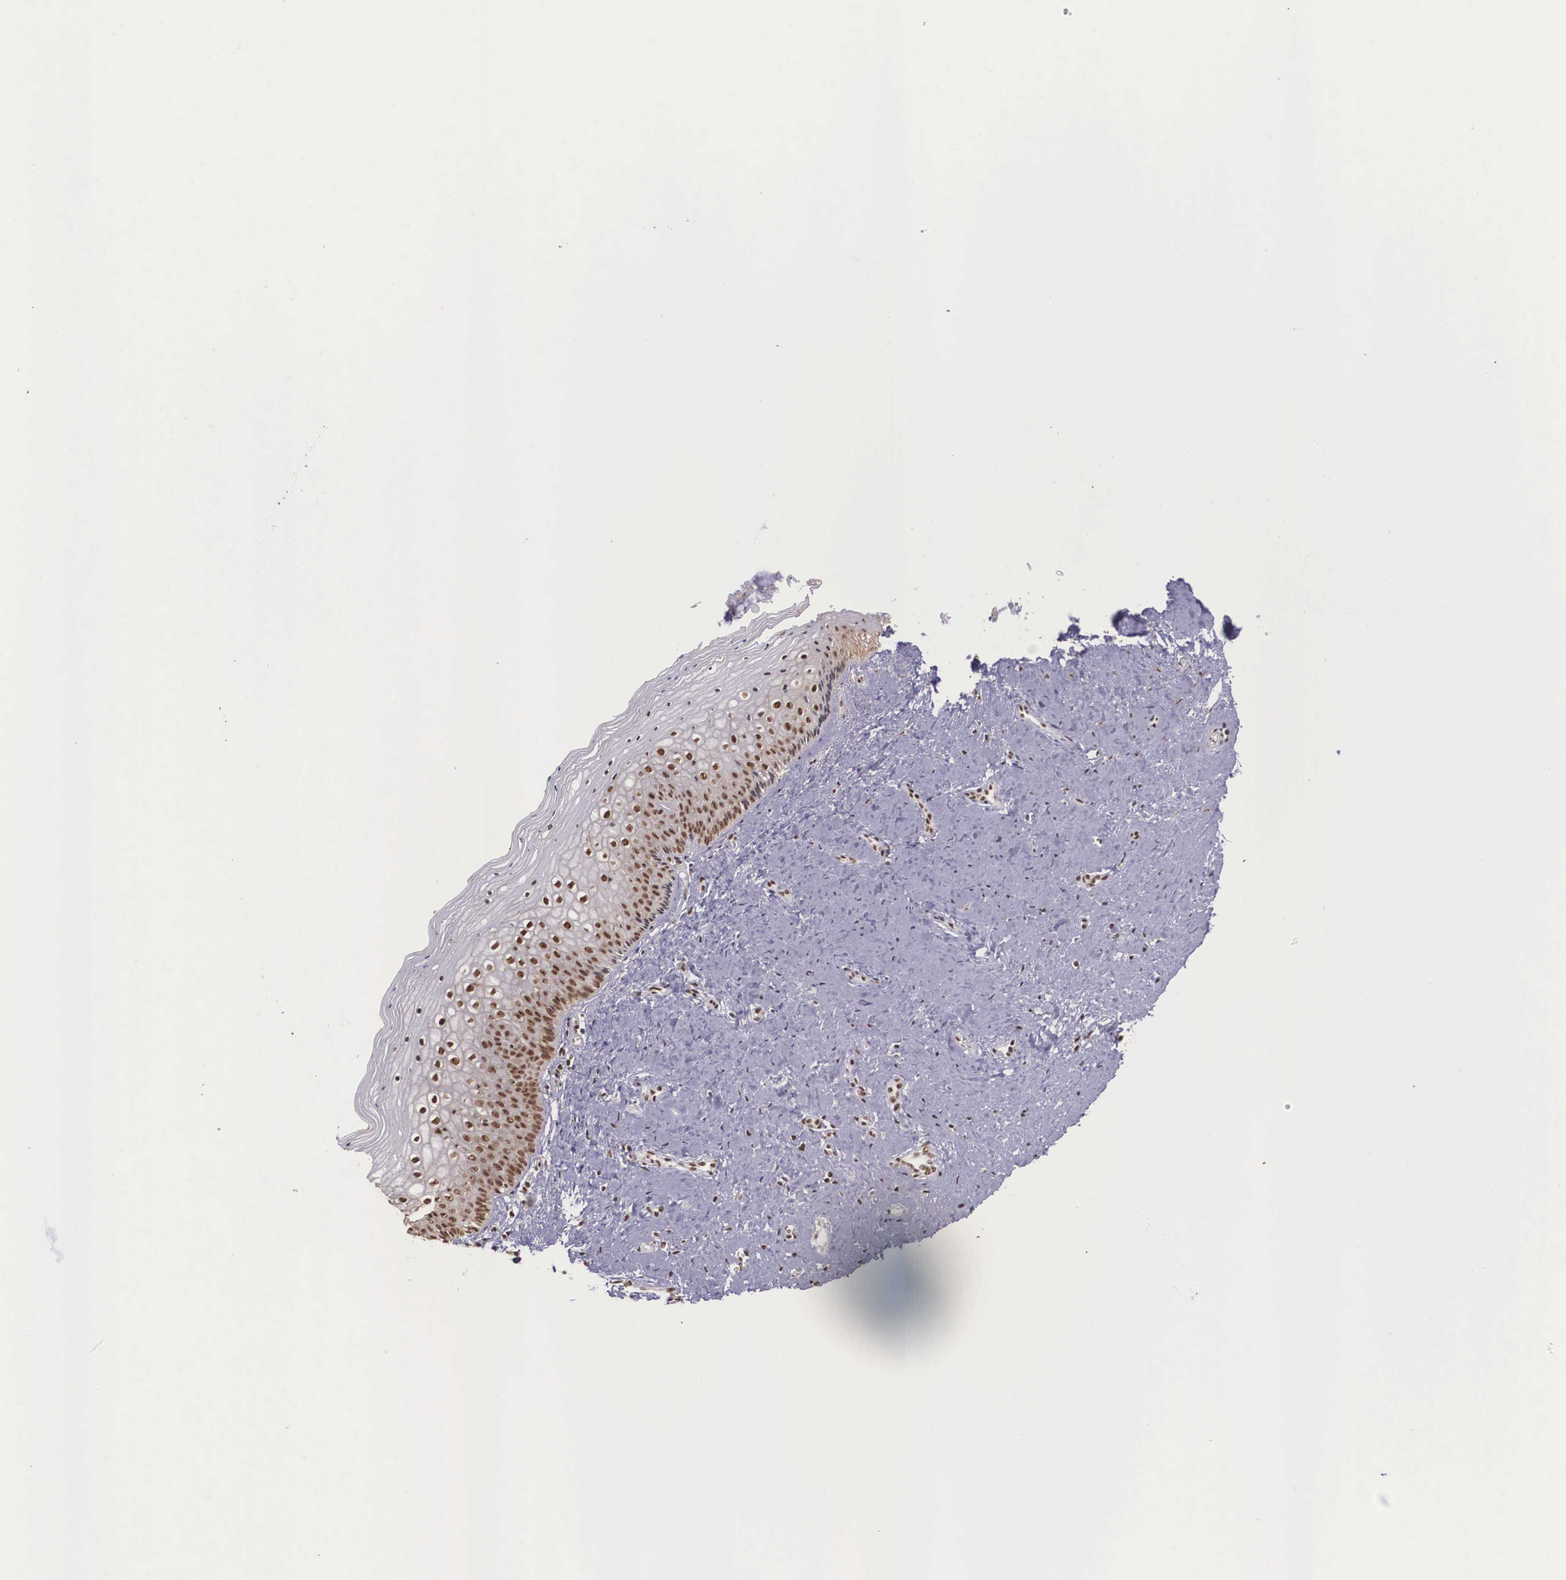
{"staining": {"intensity": "moderate", "quantity": ">75%", "location": "nuclear"}, "tissue": "vagina", "cell_type": "Squamous epithelial cells", "image_type": "normal", "snomed": [{"axis": "morphology", "description": "Normal tissue, NOS"}, {"axis": "topography", "description": "Vagina"}], "caption": "Immunohistochemistry (IHC) photomicrograph of benign vagina stained for a protein (brown), which demonstrates medium levels of moderate nuclear positivity in about >75% of squamous epithelial cells.", "gene": "POLR2F", "patient": {"sex": "female", "age": 46}}